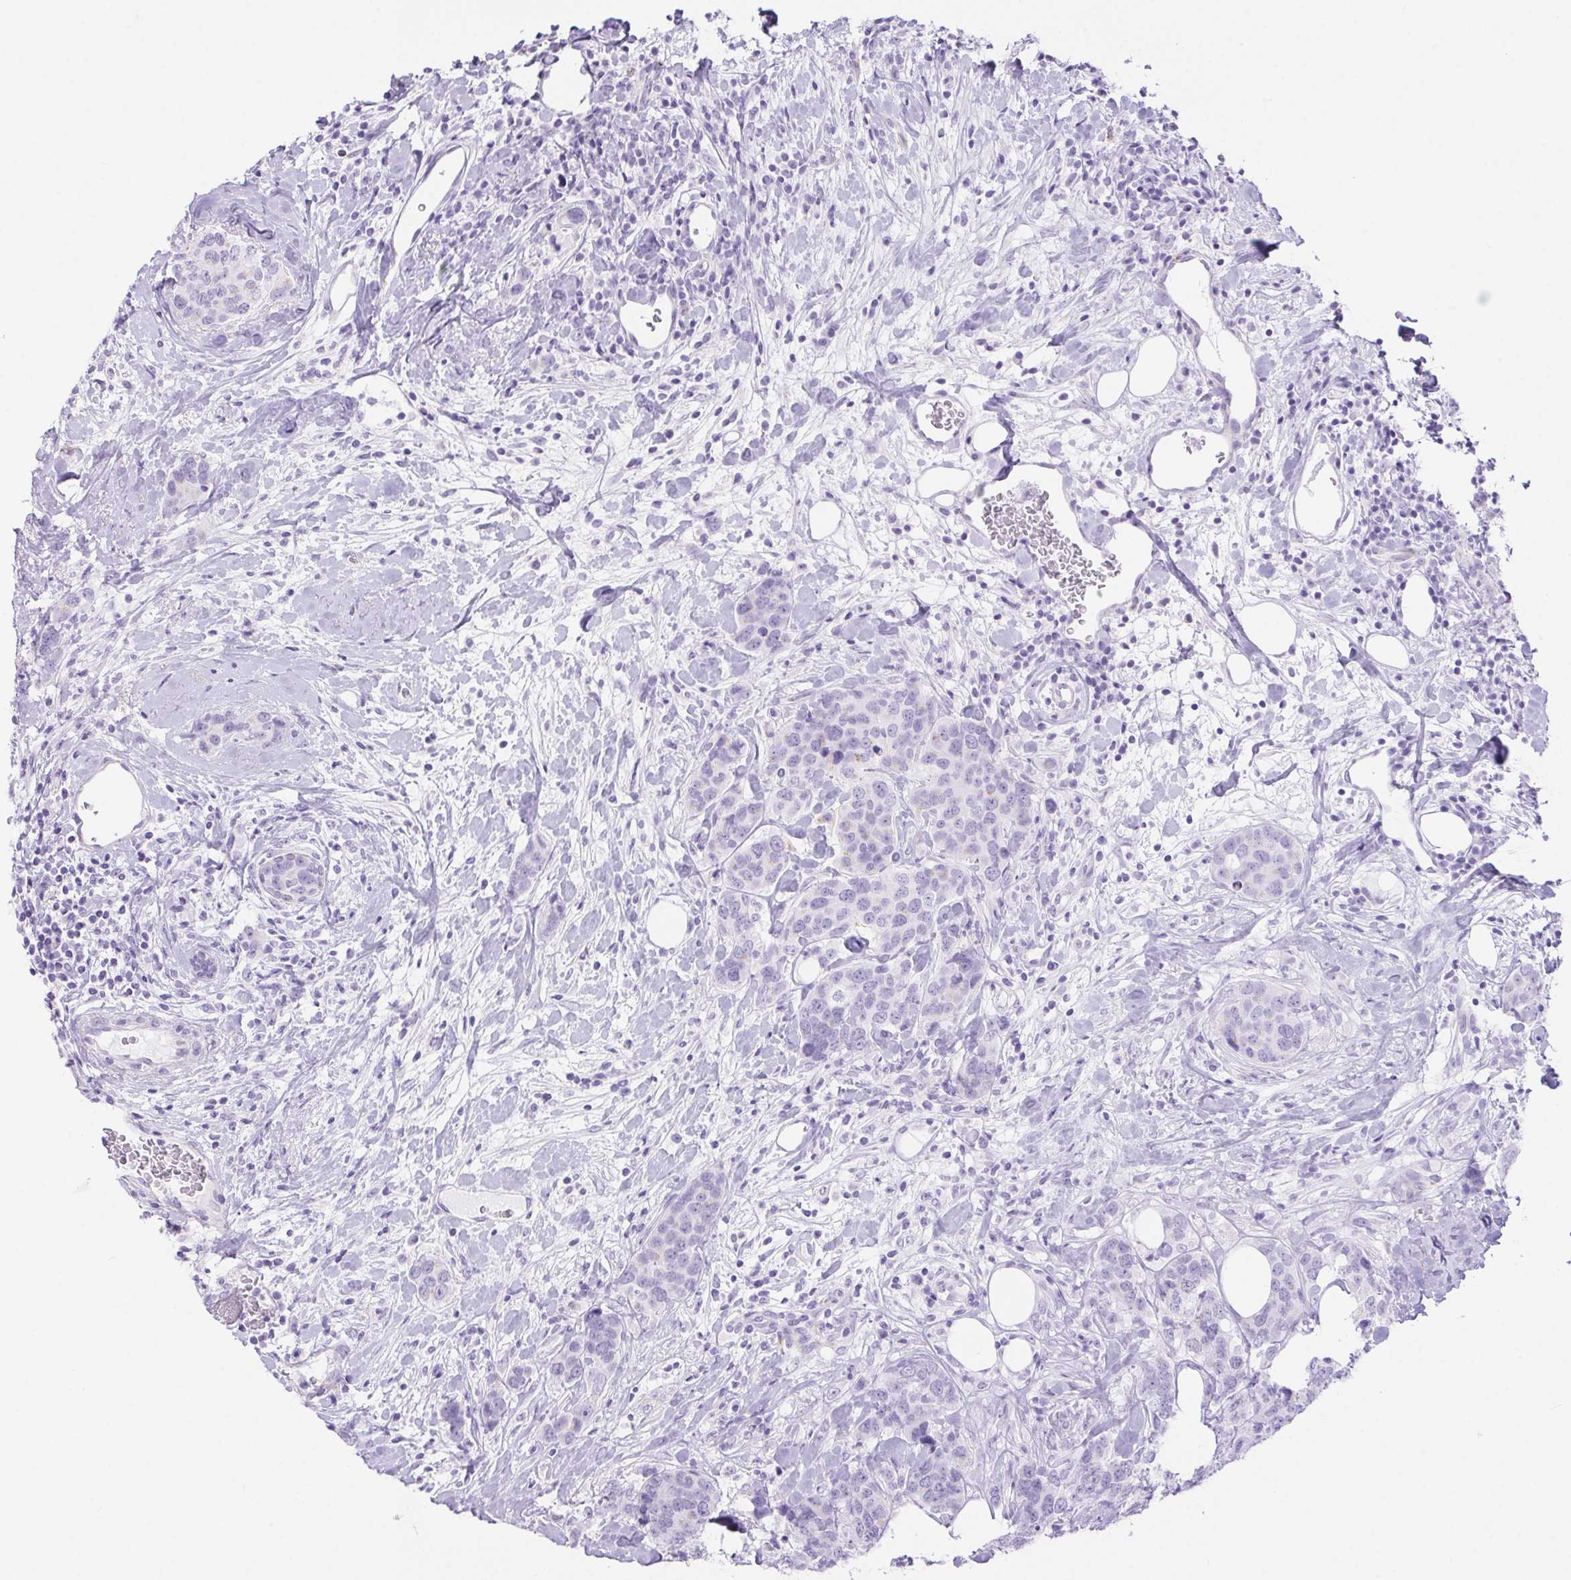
{"staining": {"intensity": "negative", "quantity": "none", "location": "none"}, "tissue": "breast cancer", "cell_type": "Tumor cells", "image_type": "cancer", "snomed": [{"axis": "morphology", "description": "Lobular carcinoma"}, {"axis": "topography", "description": "Breast"}], "caption": "This is an IHC image of human breast cancer. There is no expression in tumor cells.", "gene": "ERP27", "patient": {"sex": "female", "age": 59}}